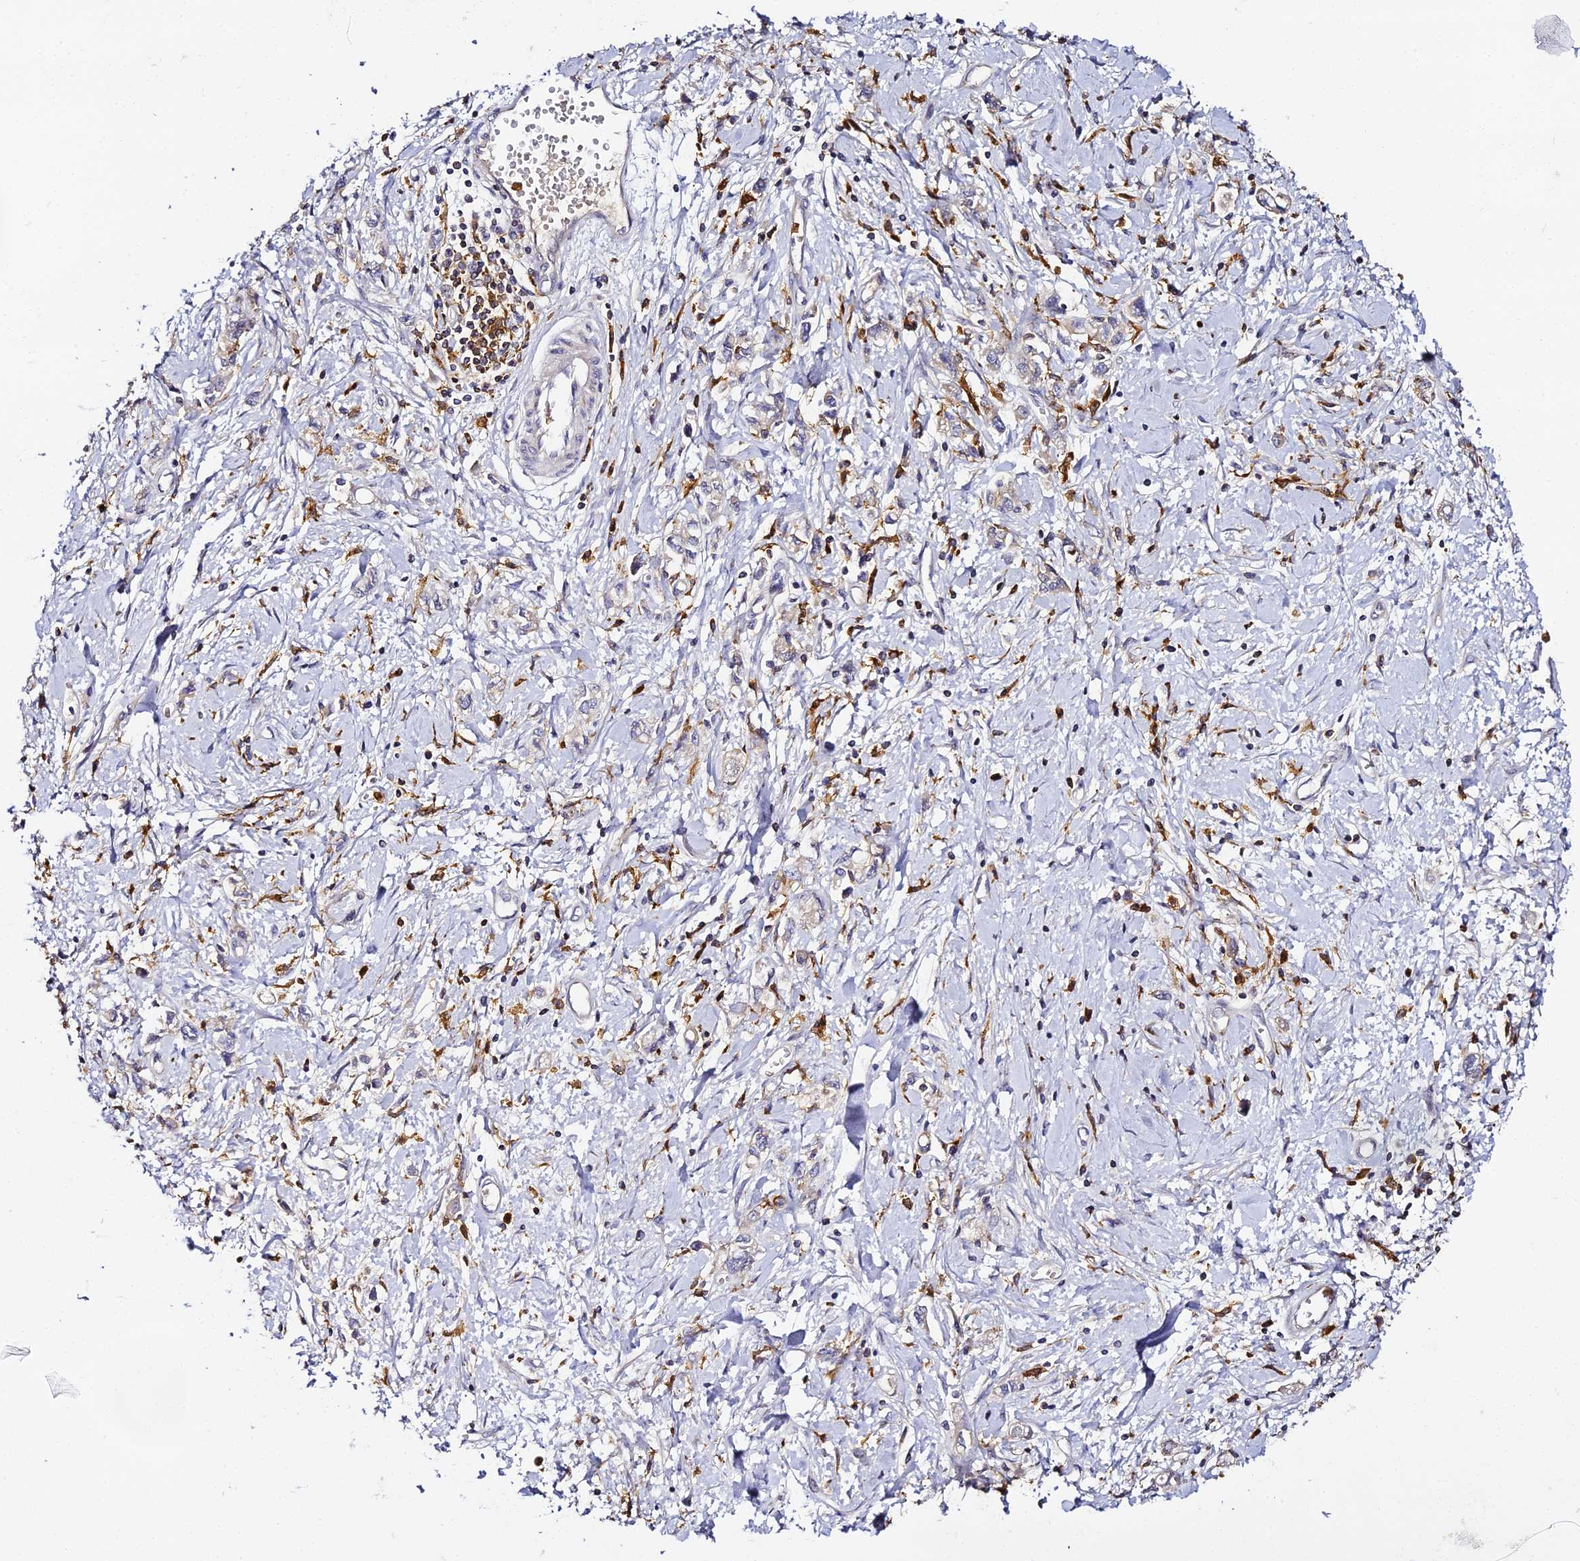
{"staining": {"intensity": "negative", "quantity": "none", "location": "none"}, "tissue": "stomach cancer", "cell_type": "Tumor cells", "image_type": "cancer", "snomed": [{"axis": "morphology", "description": "Adenocarcinoma, NOS"}, {"axis": "topography", "description": "Stomach"}], "caption": "A micrograph of human stomach cancer is negative for staining in tumor cells.", "gene": "IL4I1", "patient": {"sex": "female", "age": 76}}